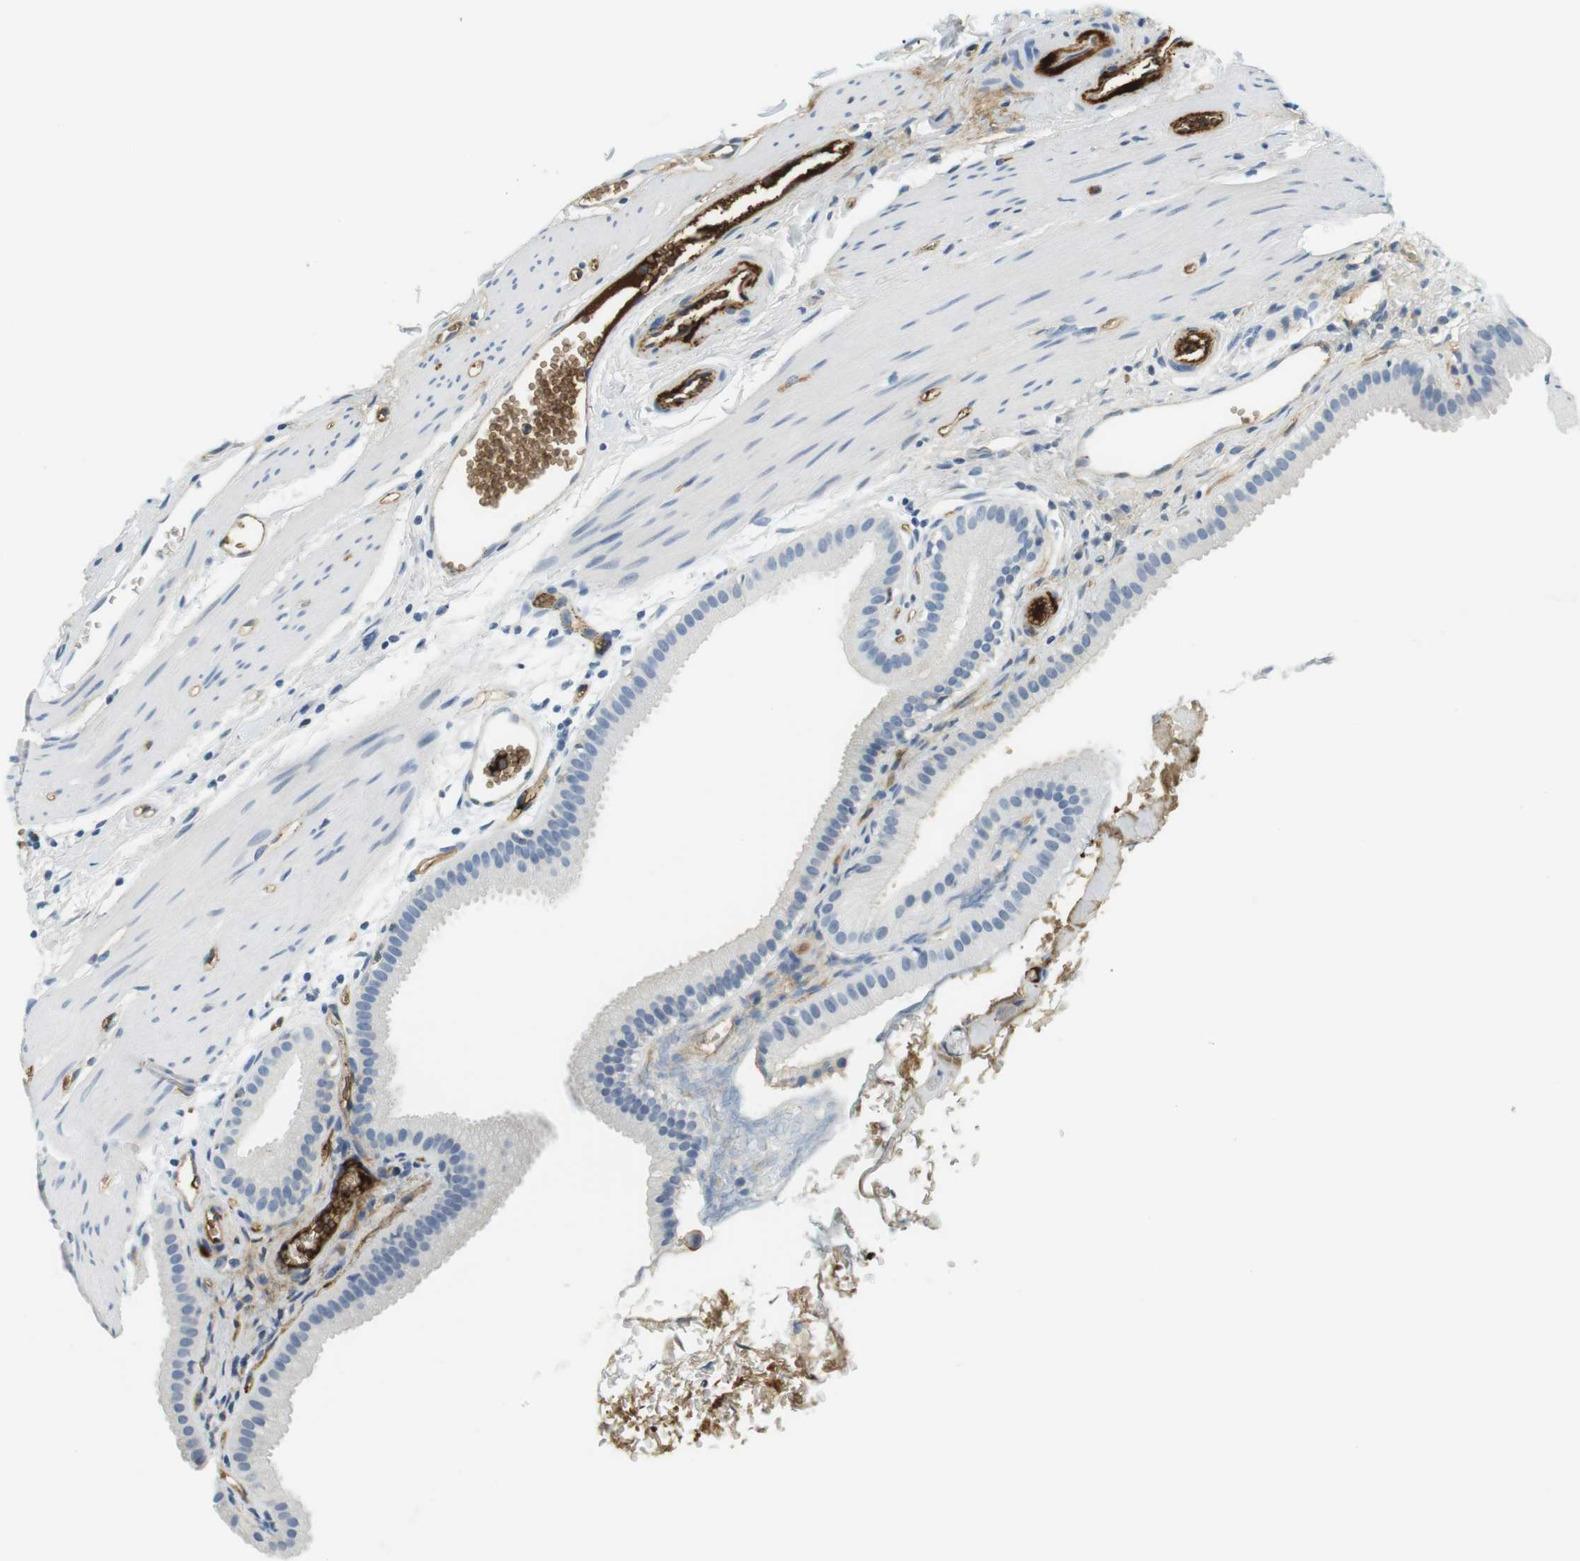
{"staining": {"intensity": "negative", "quantity": "none", "location": "none"}, "tissue": "gallbladder", "cell_type": "Glandular cells", "image_type": "normal", "snomed": [{"axis": "morphology", "description": "Normal tissue, NOS"}, {"axis": "topography", "description": "Gallbladder"}], "caption": "Image shows no significant protein expression in glandular cells of unremarkable gallbladder. (Stains: DAB immunohistochemistry with hematoxylin counter stain, Microscopy: brightfield microscopy at high magnification).", "gene": "APOB", "patient": {"sex": "female", "age": 64}}